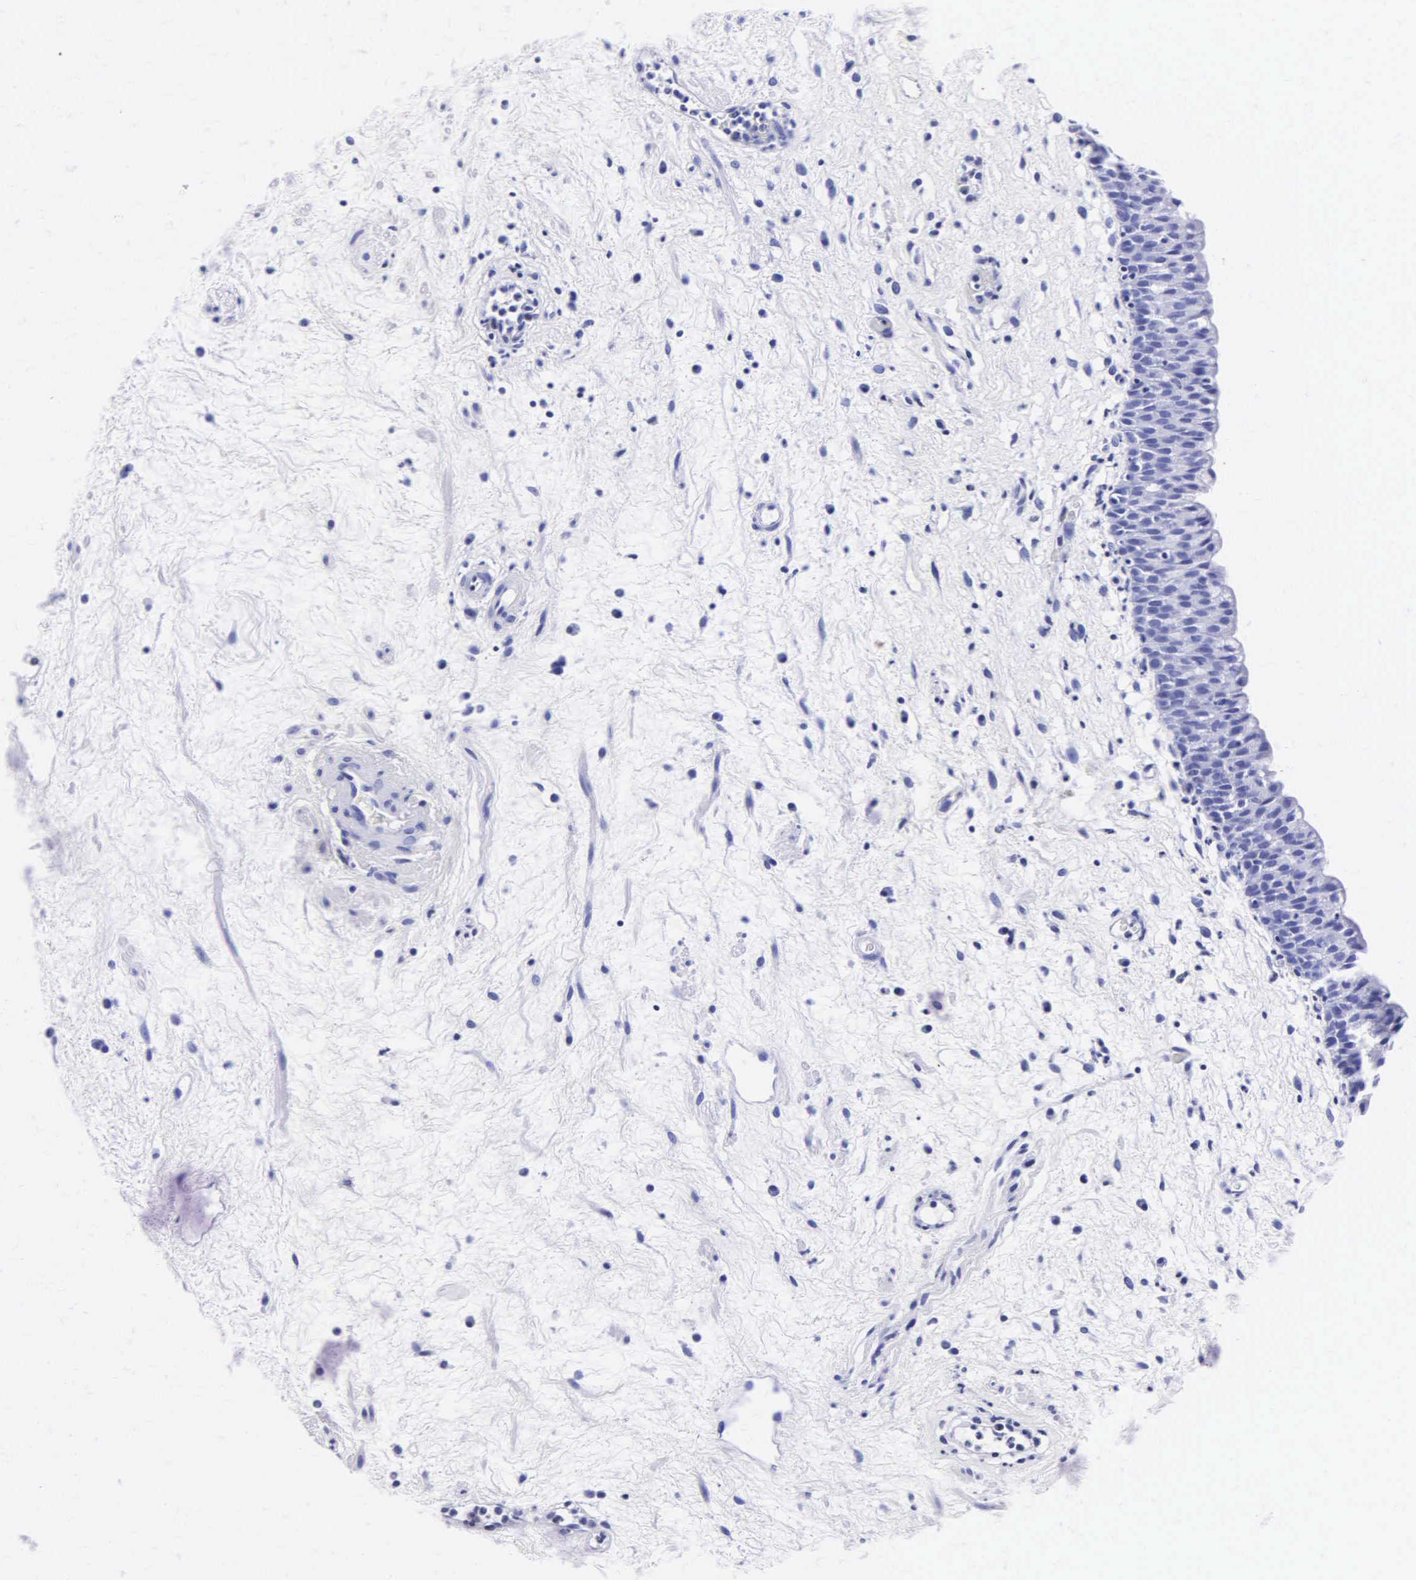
{"staining": {"intensity": "negative", "quantity": "none", "location": "none"}, "tissue": "urinary bladder", "cell_type": "Urothelial cells", "image_type": "normal", "snomed": [{"axis": "morphology", "description": "Normal tissue, NOS"}, {"axis": "topography", "description": "Urinary bladder"}], "caption": "Urothelial cells show no significant protein expression in benign urinary bladder.", "gene": "MB", "patient": {"sex": "male", "age": 48}}